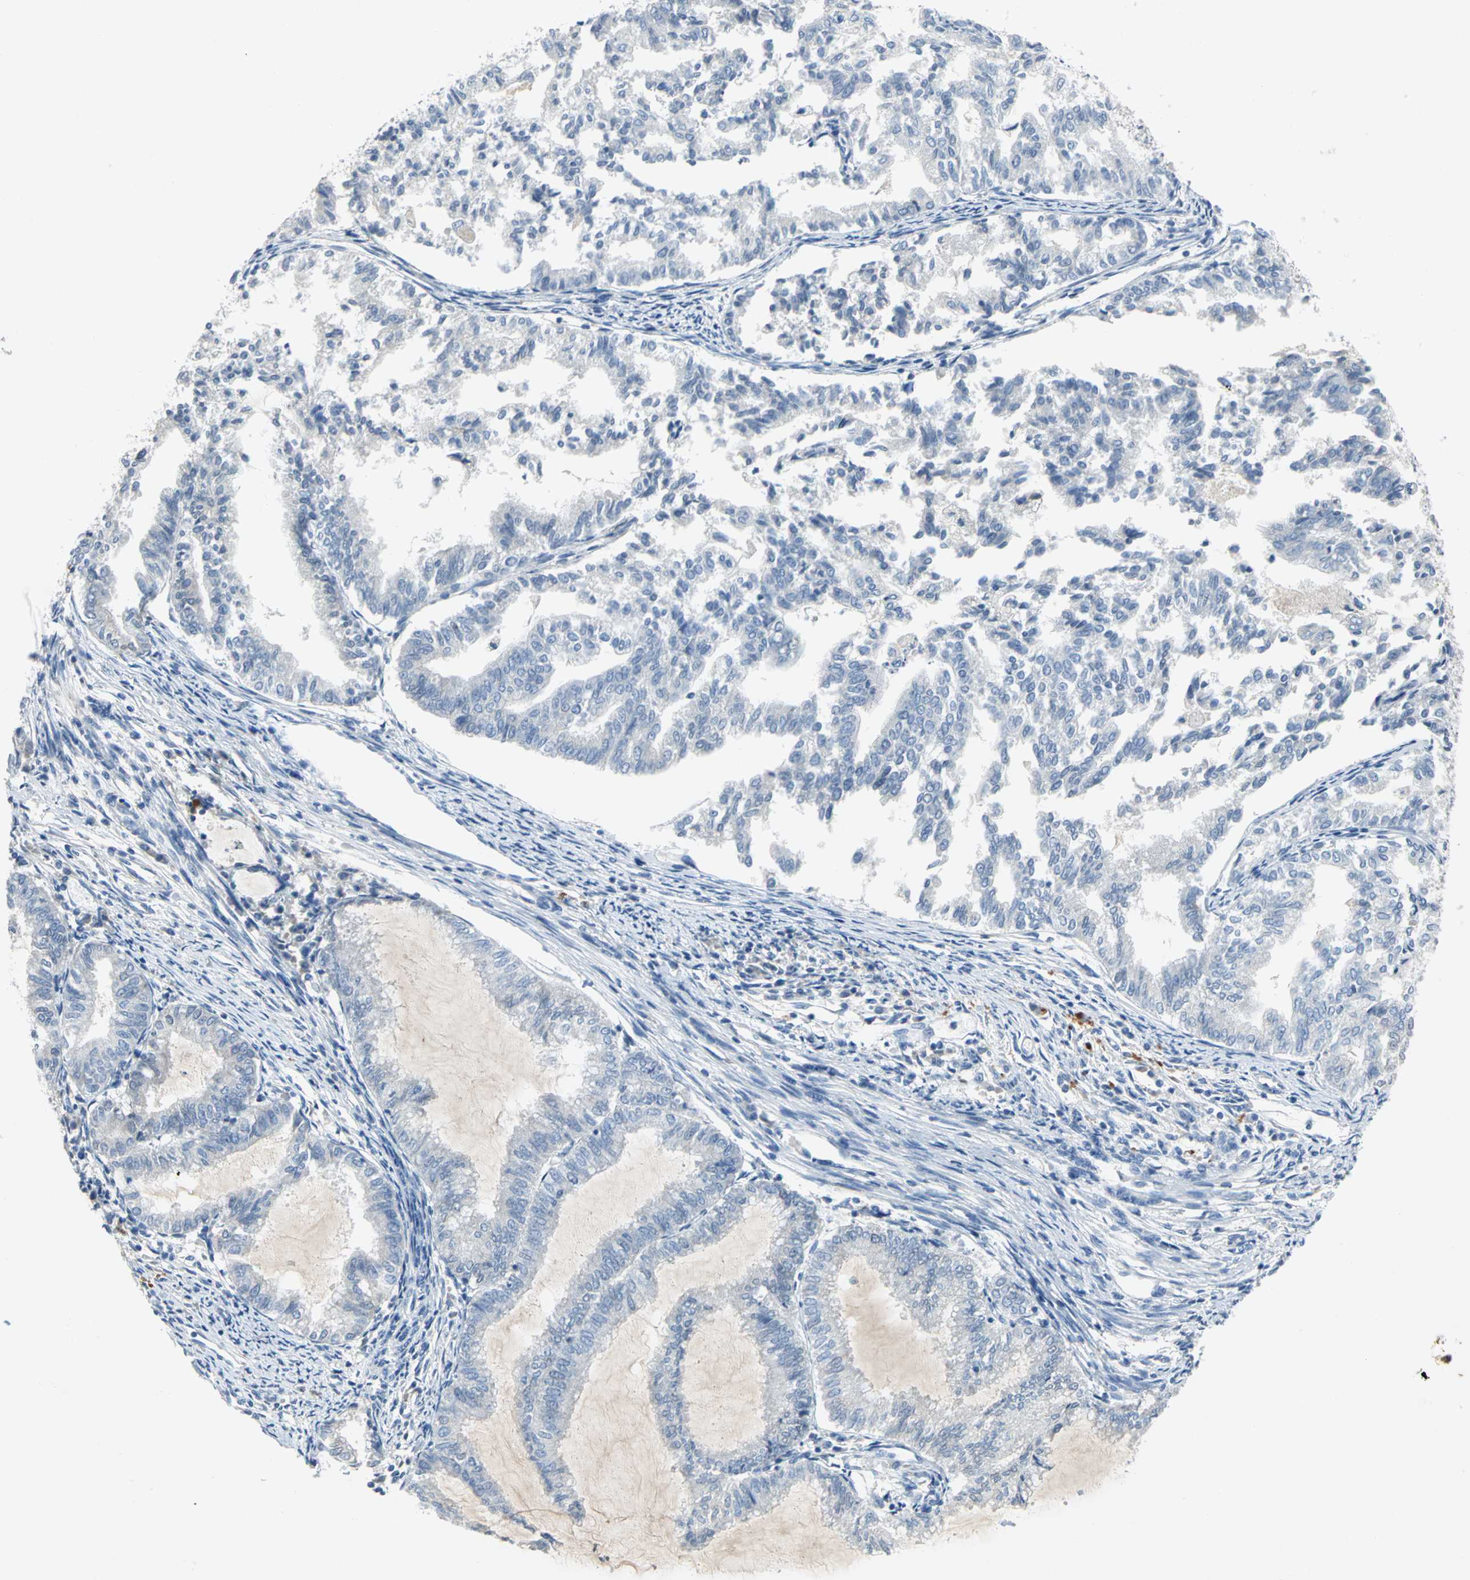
{"staining": {"intensity": "negative", "quantity": "none", "location": "none"}, "tissue": "endometrial cancer", "cell_type": "Tumor cells", "image_type": "cancer", "snomed": [{"axis": "morphology", "description": "Adenocarcinoma, NOS"}, {"axis": "topography", "description": "Endometrium"}], "caption": "High magnification brightfield microscopy of adenocarcinoma (endometrial) stained with DAB (3,3'-diaminobenzidine) (brown) and counterstained with hematoxylin (blue): tumor cells show no significant positivity.", "gene": "PTGDS", "patient": {"sex": "female", "age": 79}}